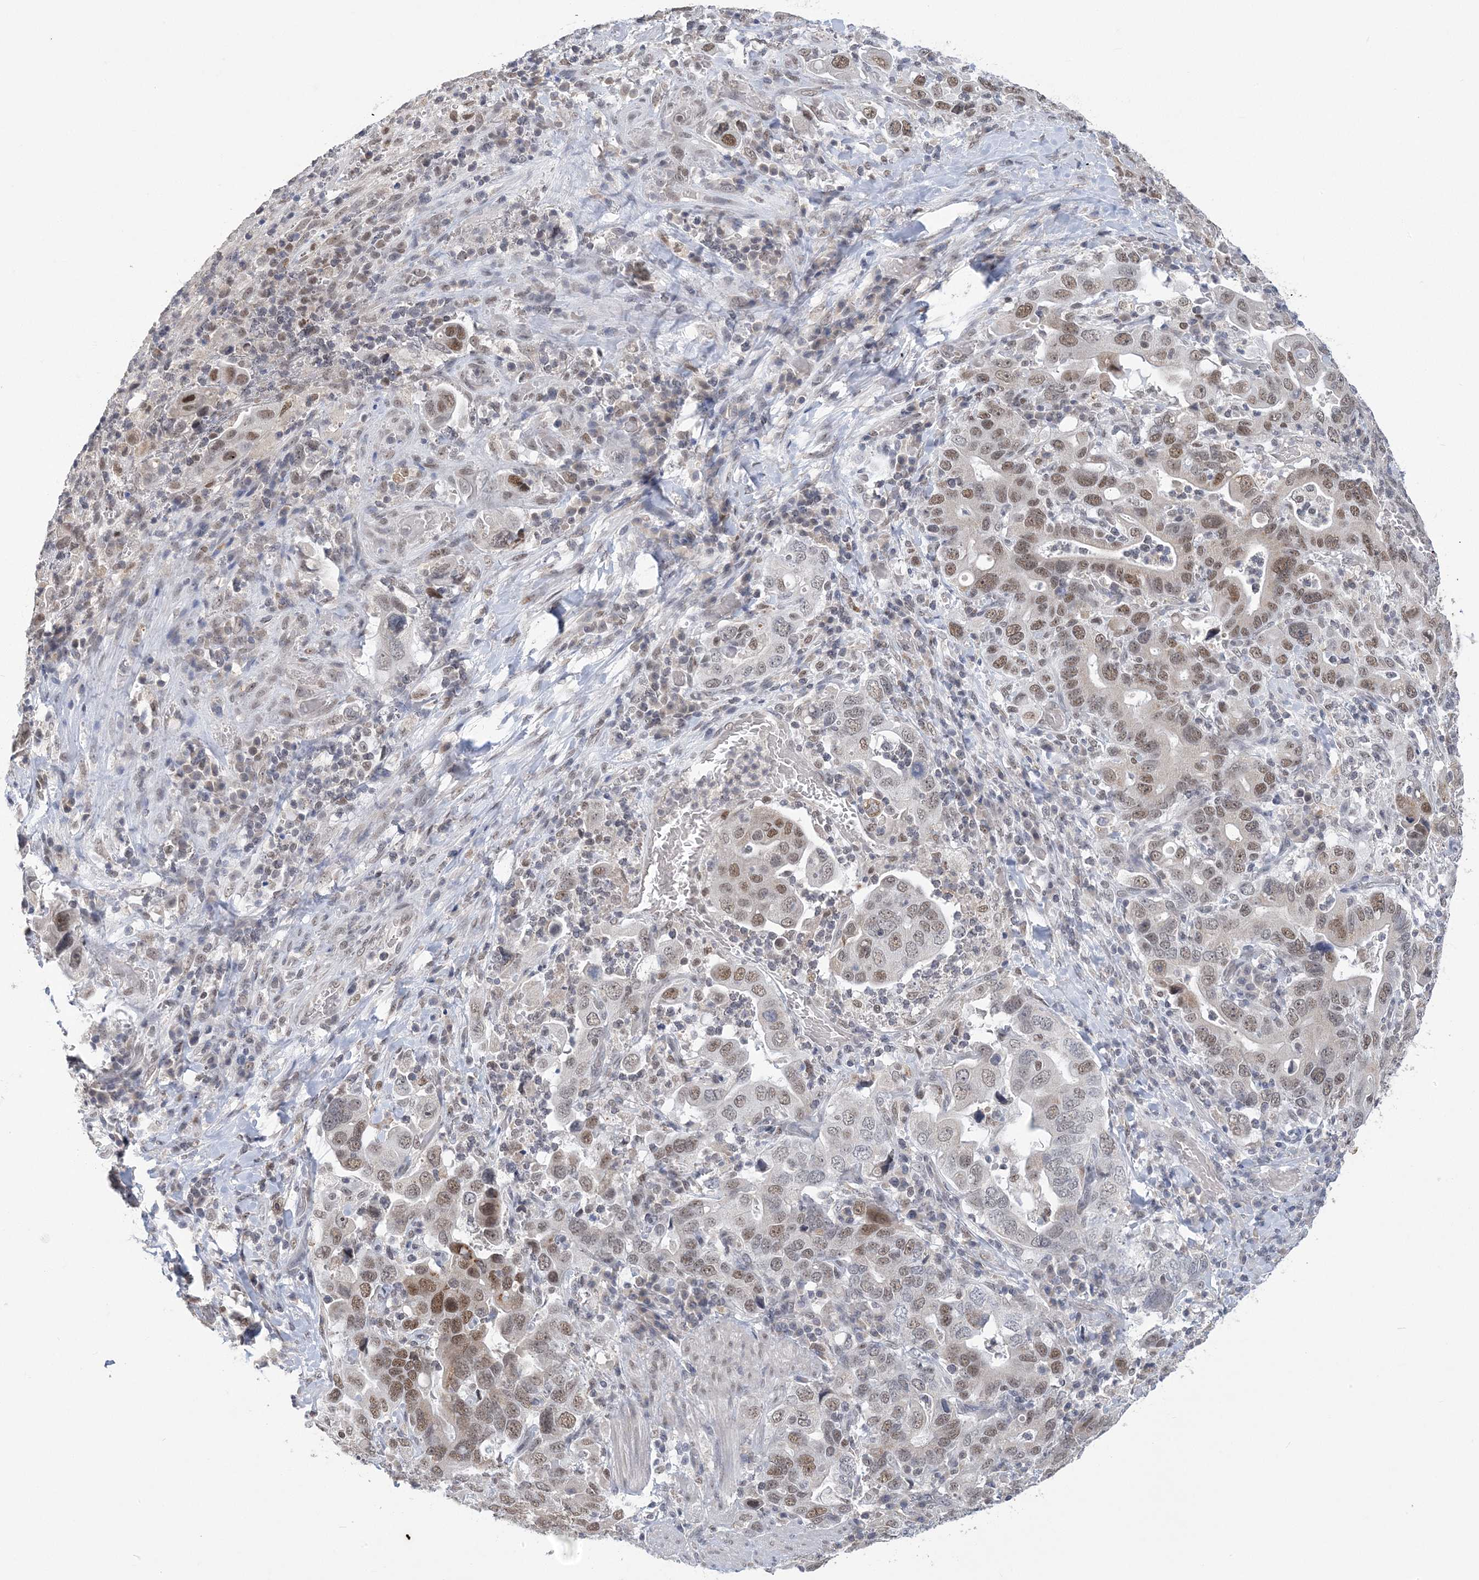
{"staining": {"intensity": "moderate", "quantity": ">75%", "location": "nuclear"}, "tissue": "stomach cancer", "cell_type": "Tumor cells", "image_type": "cancer", "snomed": [{"axis": "morphology", "description": "Adenocarcinoma, NOS"}, {"axis": "topography", "description": "Stomach, upper"}], "caption": "A brown stain shows moderate nuclear staining of a protein in stomach cancer (adenocarcinoma) tumor cells.", "gene": "ZBTB7A", "patient": {"sex": "male", "age": 62}}